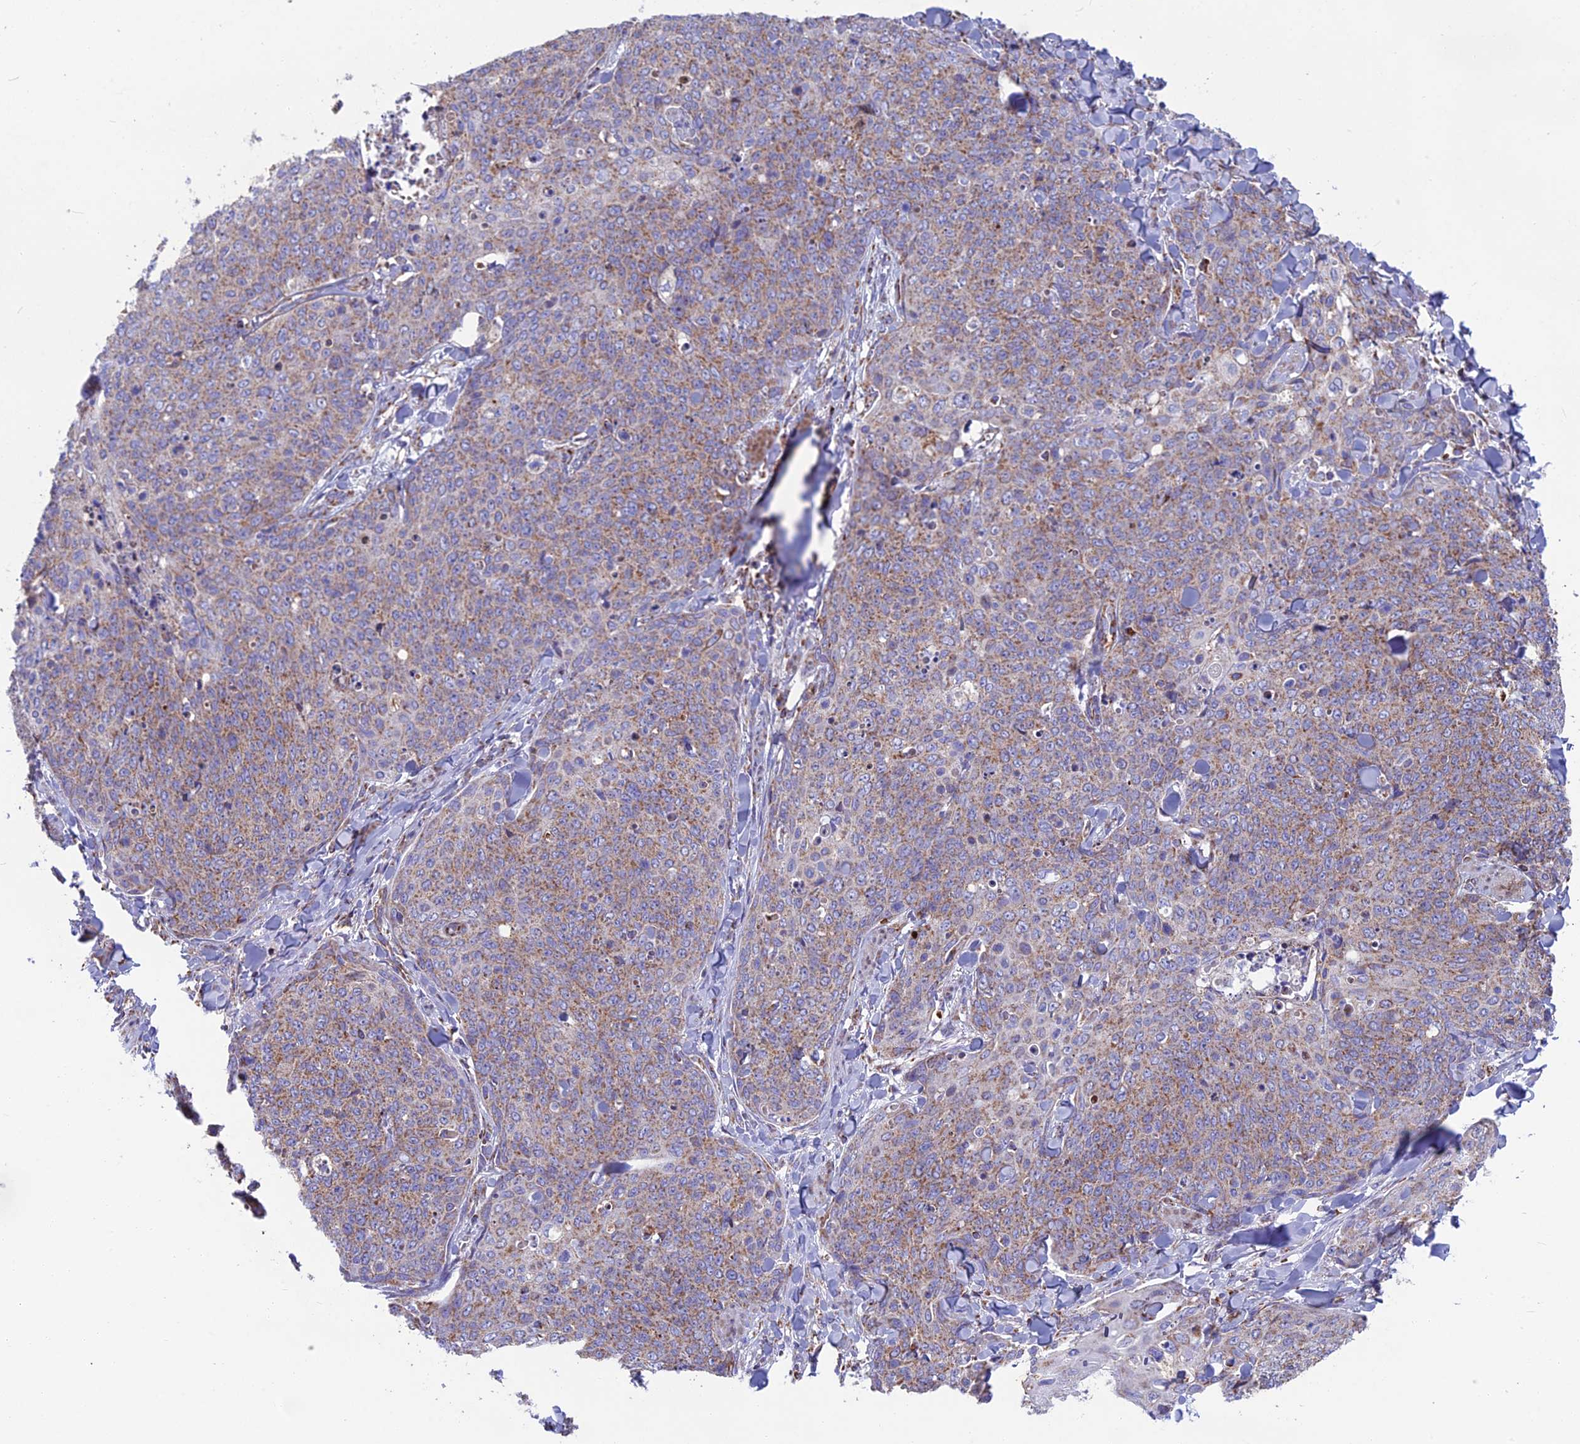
{"staining": {"intensity": "moderate", "quantity": "25%-75%", "location": "cytoplasmic/membranous"}, "tissue": "skin cancer", "cell_type": "Tumor cells", "image_type": "cancer", "snomed": [{"axis": "morphology", "description": "Squamous cell carcinoma, NOS"}, {"axis": "topography", "description": "Skin"}, {"axis": "topography", "description": "Vulva"}], "caption": "Brown immunohistochemical staining in human skin squamous cell carcinoma exhibits moderate cytoplasmic/membranous positivity in about 25%-75% of tumor cells.", "gene": "CS", "patient": {"sex": "female", "age": 85}}